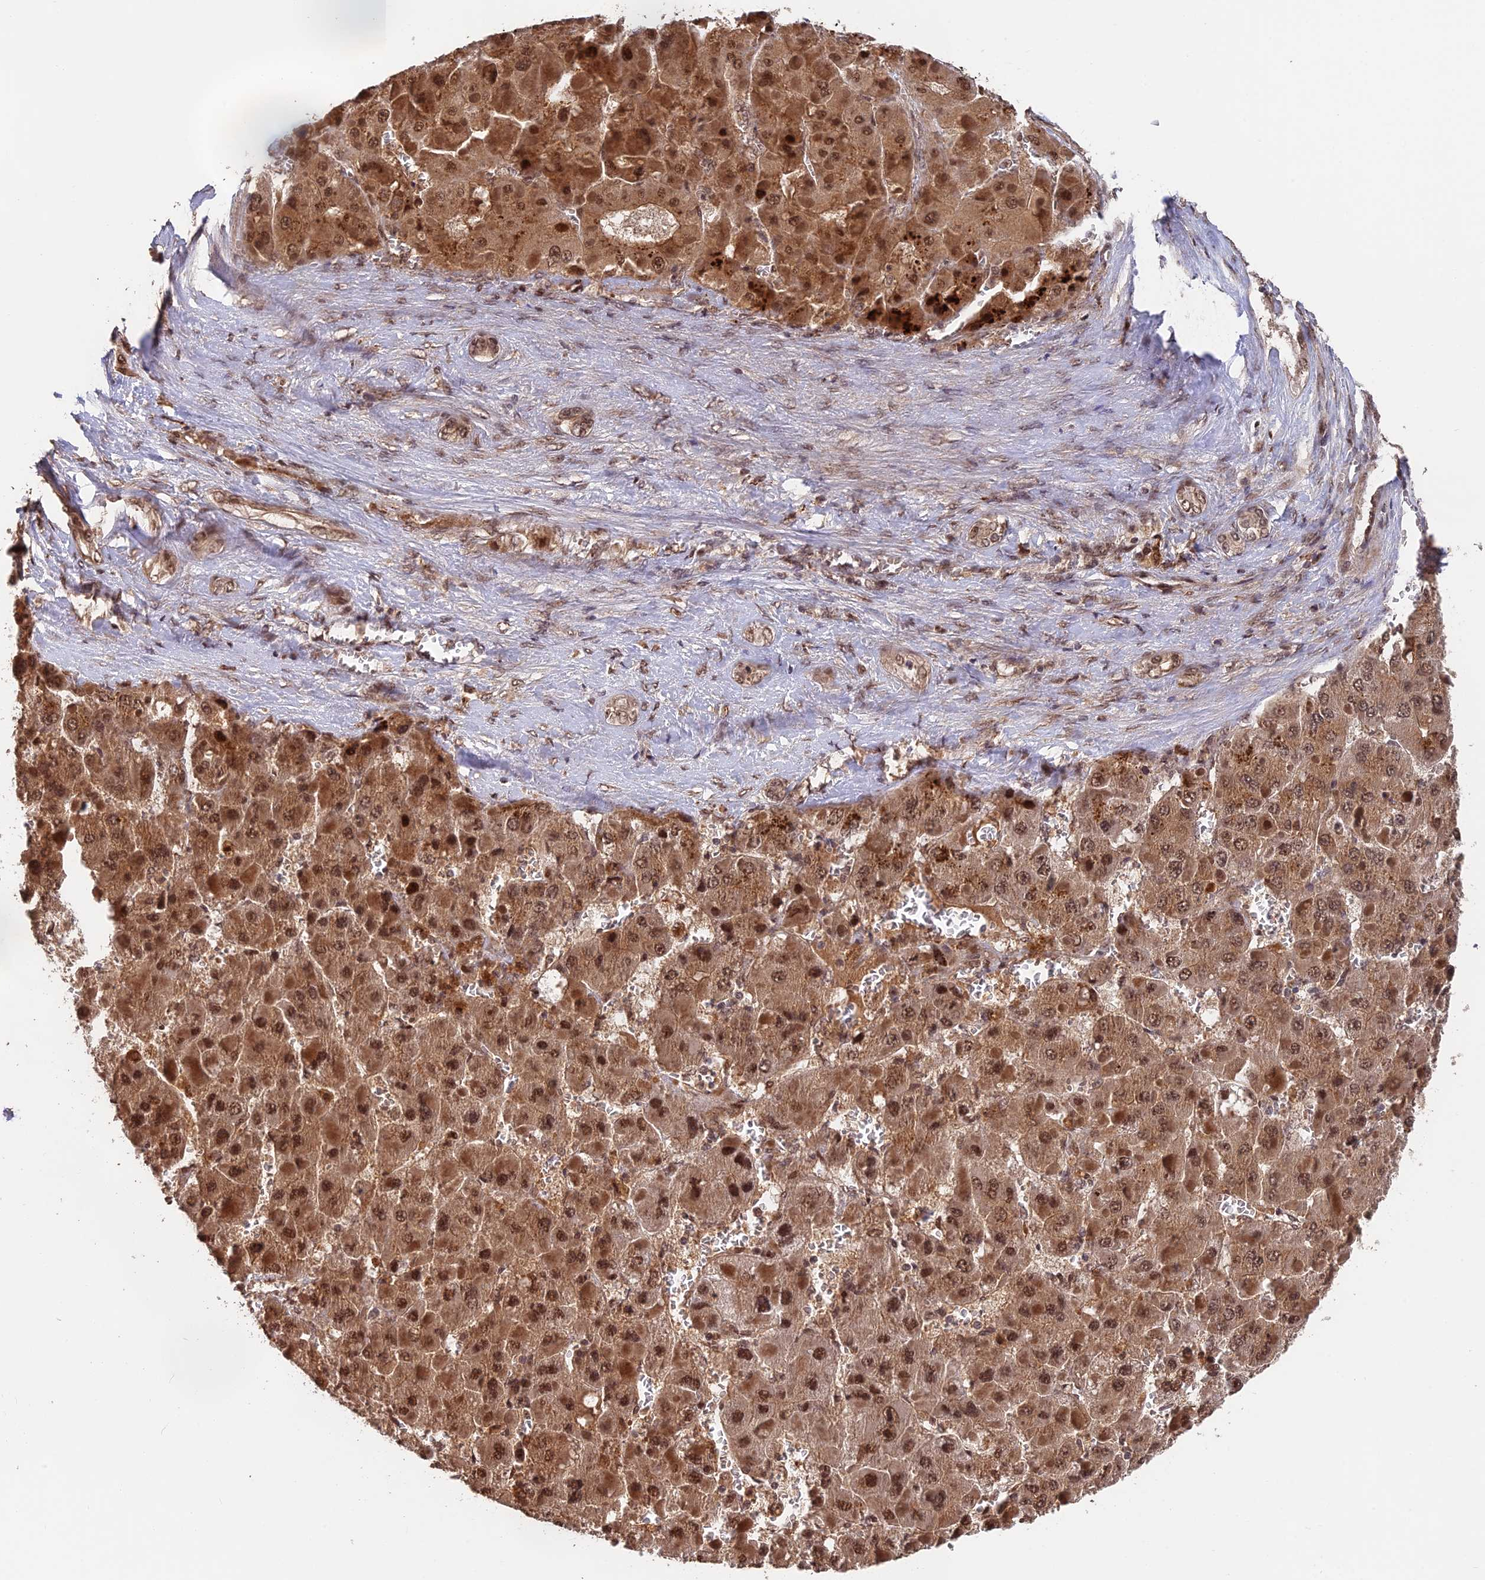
{"staining": {"intensity": "moderate", "quantity": ">75%", "location": "cytoplasmic/membranous,nuclear"}, "tissue": "liver cancer", "cell_type": "Tumor cells", "image_type": "cancer", "snomed": [{"axis": "morphology", "description": "Carcinoma, Hepatocellular, NOS"}, {"axis": "topography", "description": "Liver"}], "caption": "Immunohistochemical staining of hepatocellular carcinoma (liver) exhibits moderate cytoplasmic/membranous and nuclear protein positivity in about >75% of tumor cells.", "gene": "OSBPL1A", "patient": {"sex": "female", "age": 73}}